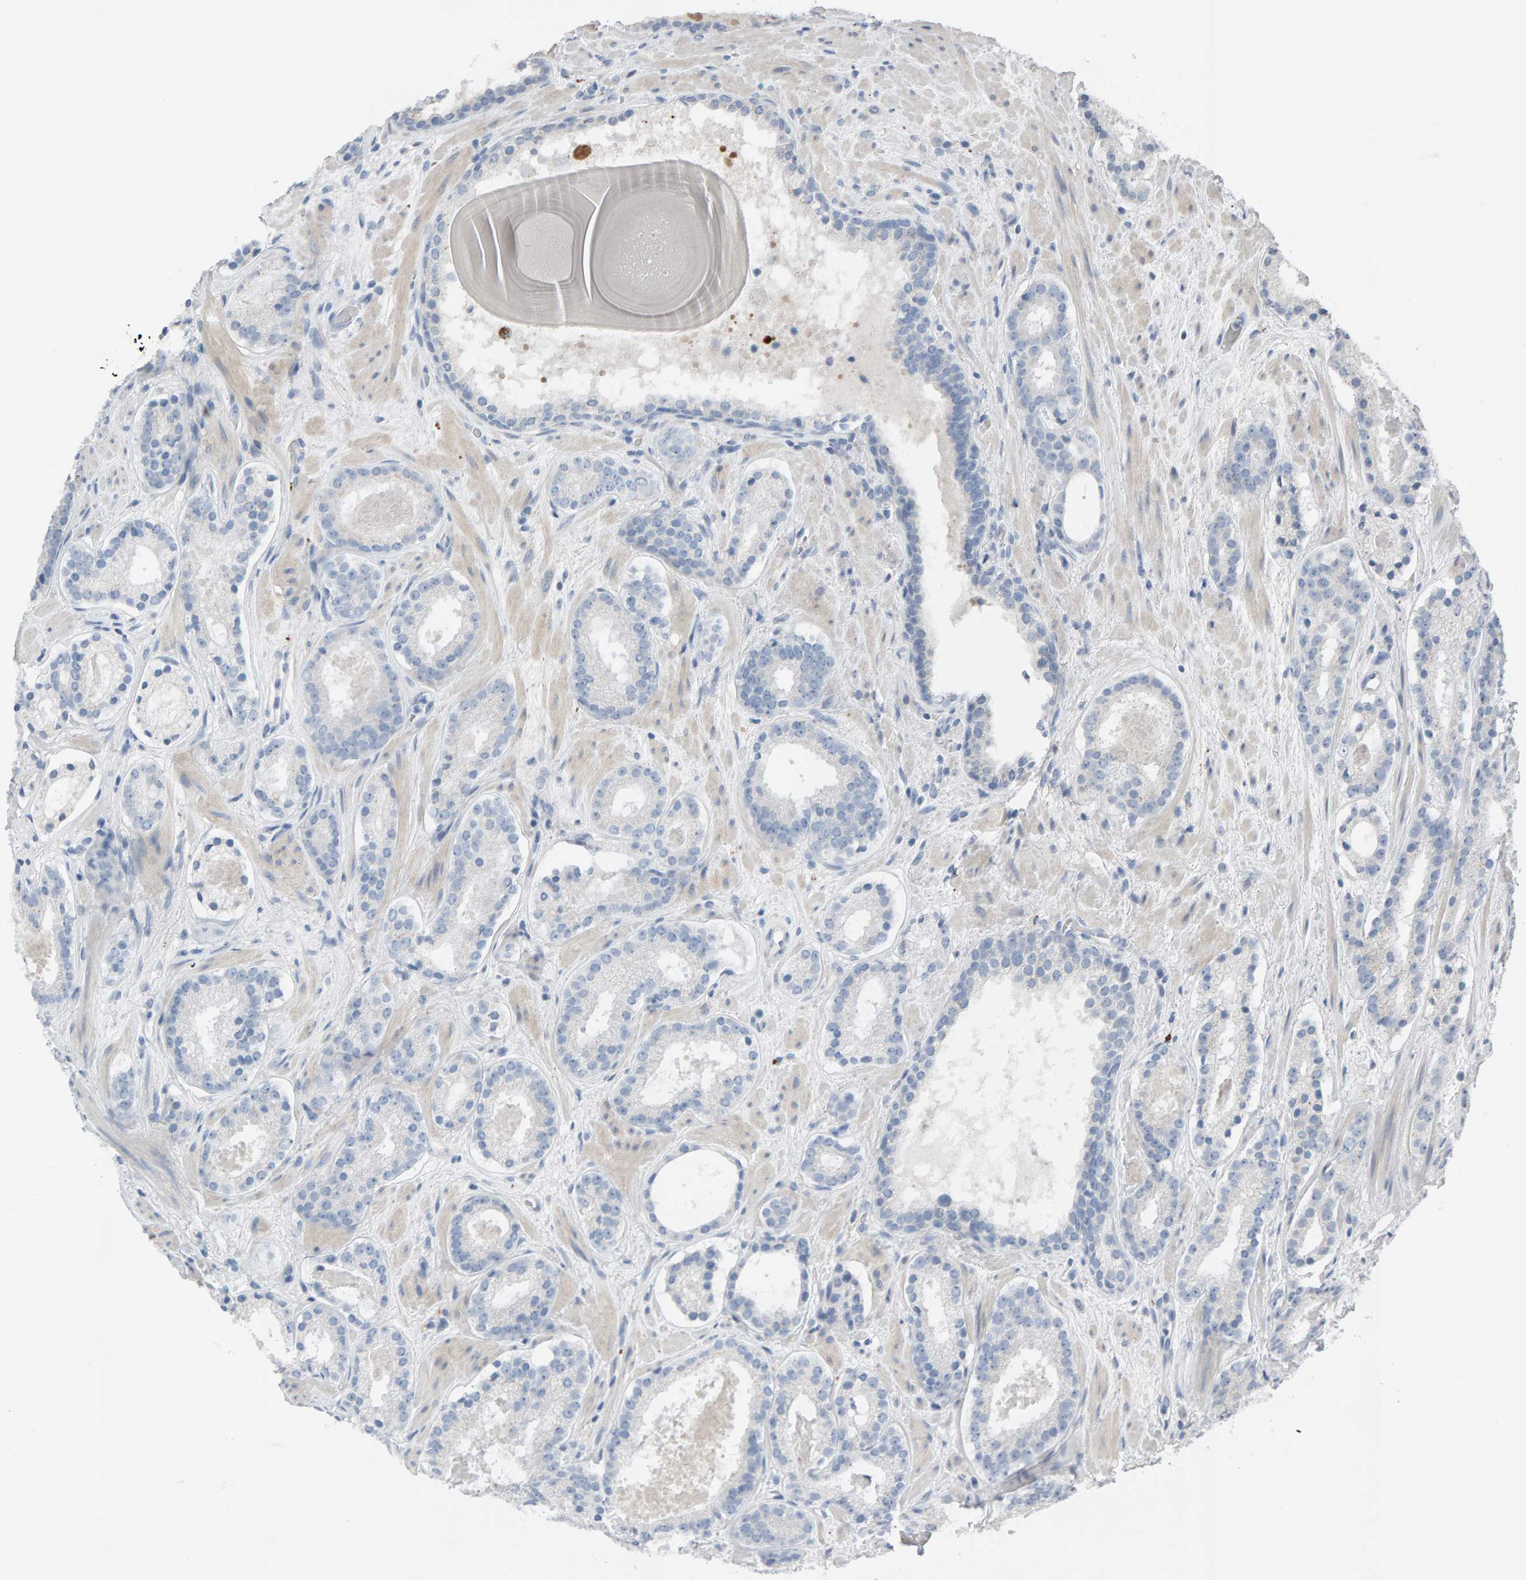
{"staining": {"intensity": "negative", "quantity": "none", "location": "none"}, "tissue": "prostate cancer", "cell_type": "Tumor cells", "image_type": "cancer", "snomed": [{"axis": "morphology", "description": "Adenocarcinoma, Low grade"}, {"axis": "topography", "description": "Prostate"}], "caption": "DAB (3,3'-diaminobenzidine) immunohistochemical staining of human prostate cancer (adenocarcinoma (low-grade)) exhibits no significant staining in tumor cells. Nuclei are stained in blue.", "gene": "IPPK", "patient": {"sex": "male", "age": 69}}